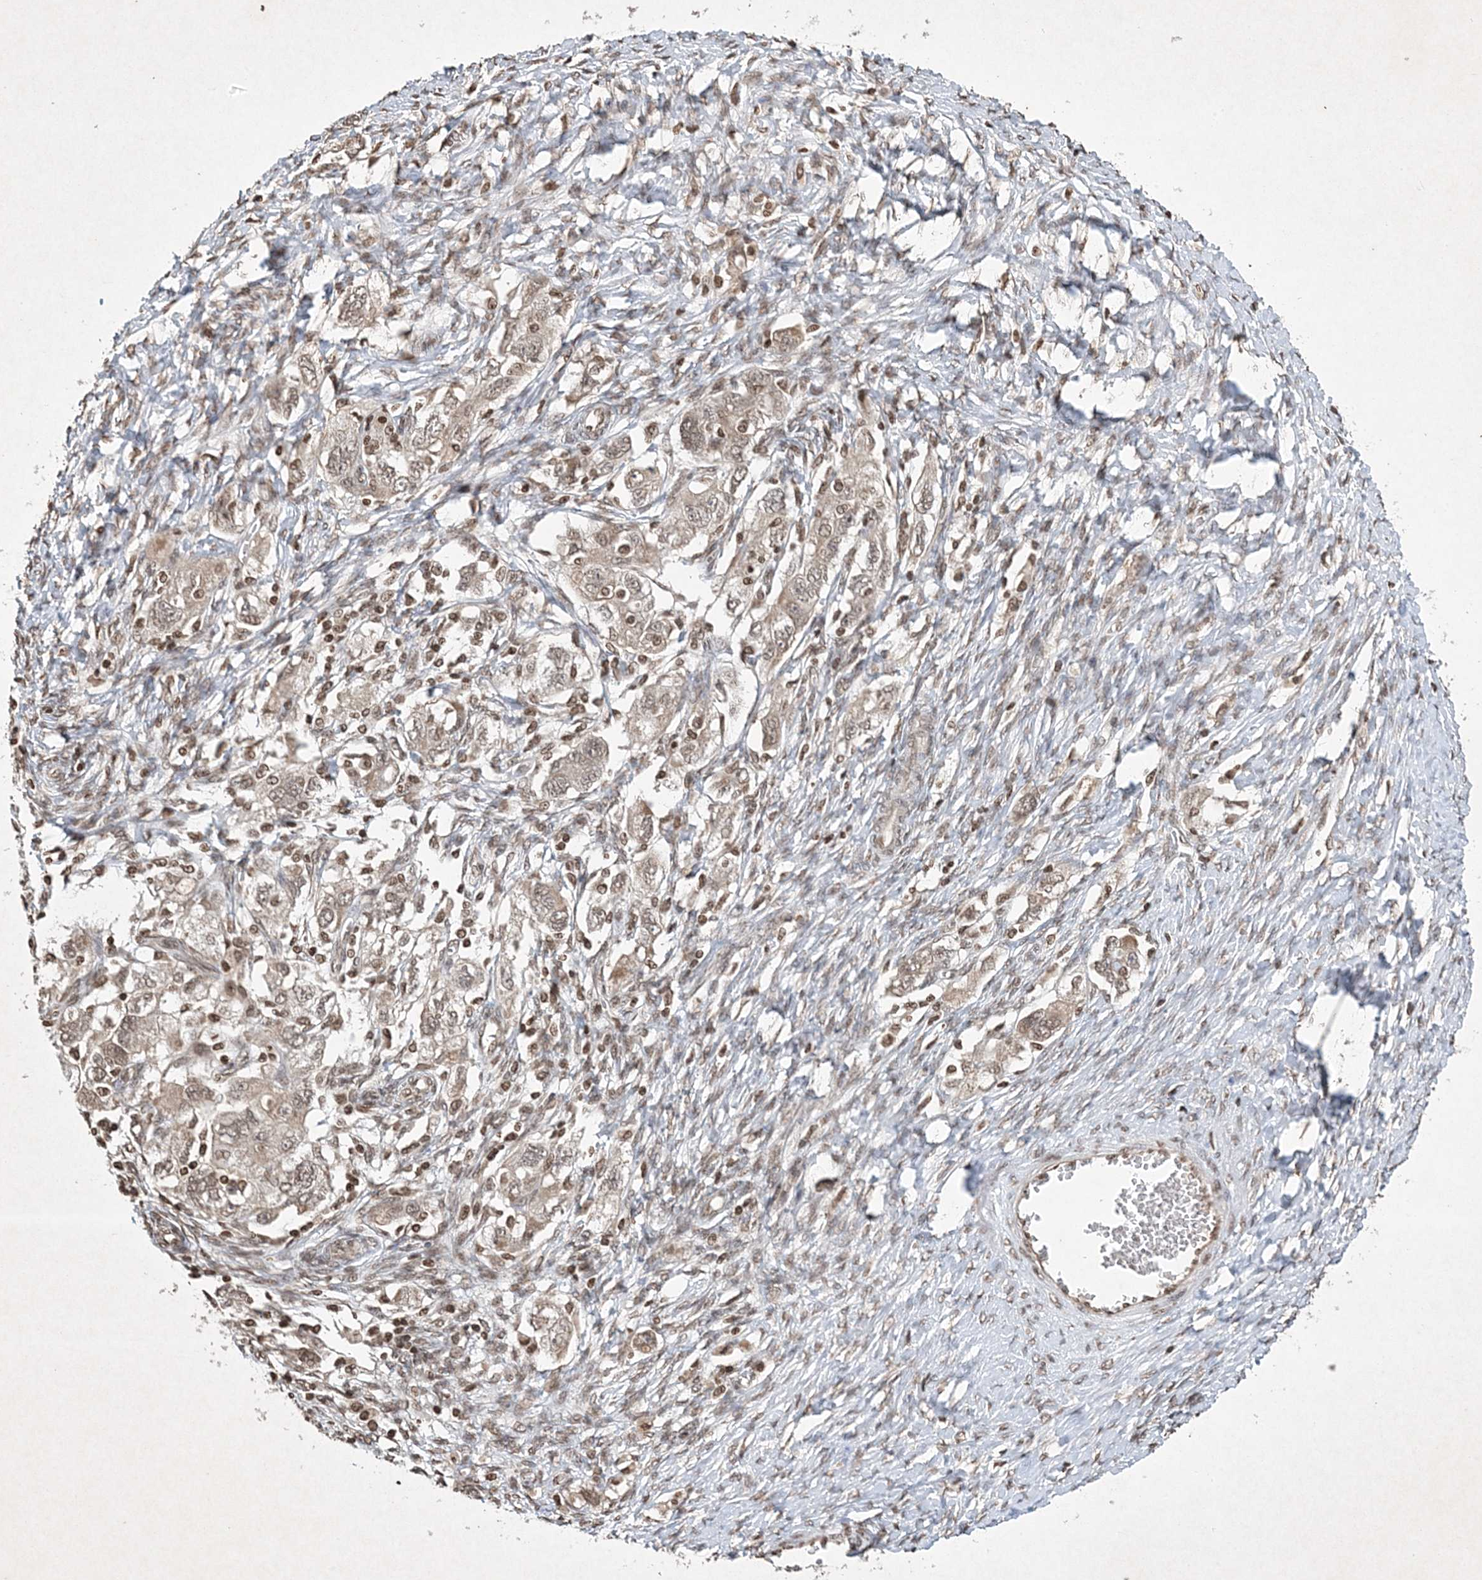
{"staining": {"intensity": "weak", "quantity": "25%-75%", "location": "nuclear"}, "tissue": "ovarian cancer", "cell_type": "Tumor cells", "image_type": "cancer", "snomed": [{"axis": "morphology", "description": "Carcinoma, NOS"}, {"axis": "morphology", "description": "Cystadenocarcinoma, serous, NOS"}, {"axis": "topography", "description": "Ovary"}], "caption": "IHC of human ovarian serous cystadenocarcinoma displays low levels of weak nuclear expression in about 25%-75% of tumor cells.", "gene": "NEDD9", "patient": {"sex": "female", "age": 69}}